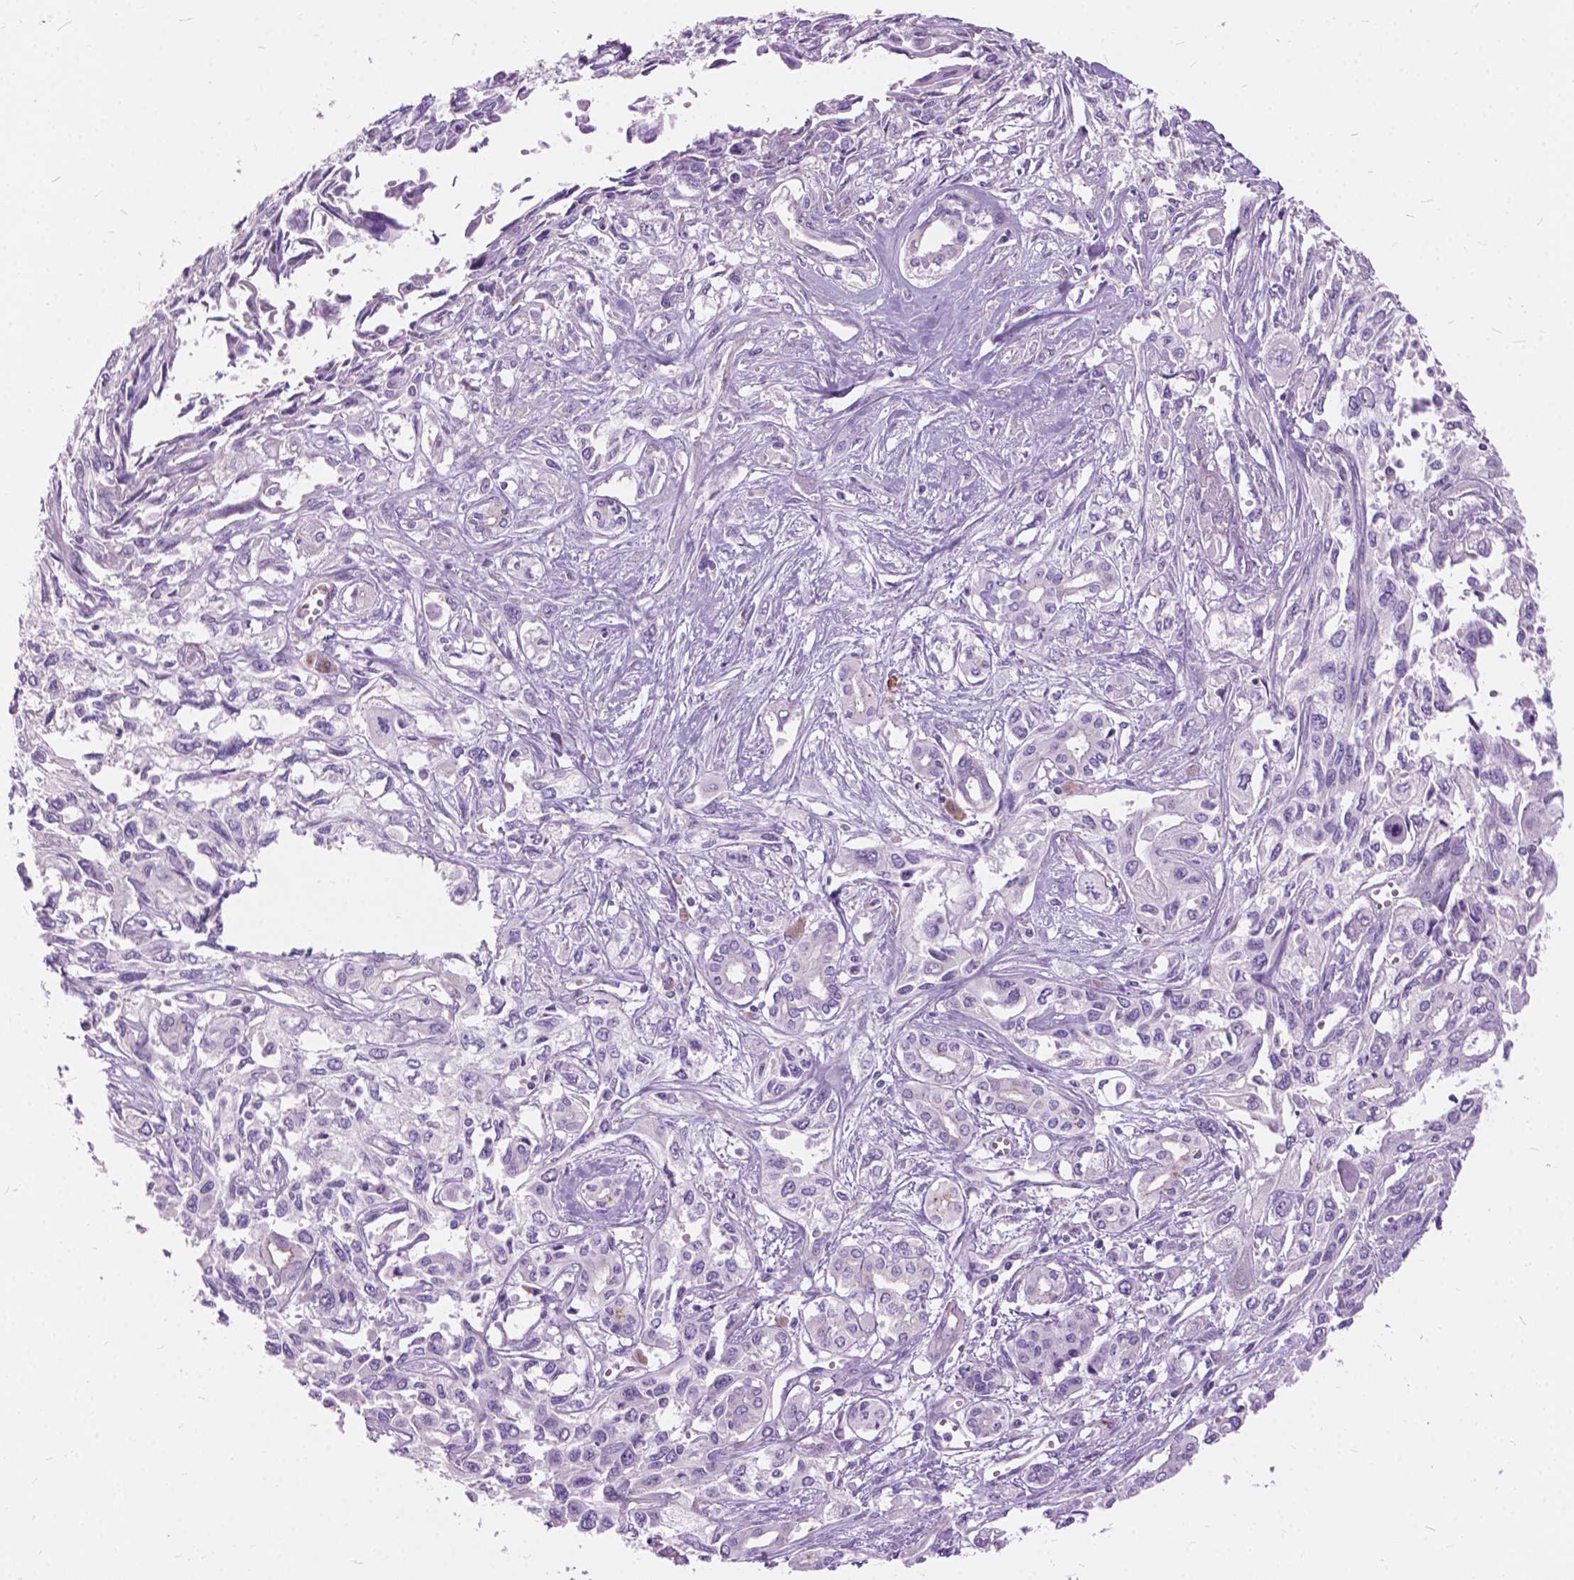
{"staining": {"intensity": "weak", "quantity": "<25%", "location": "cytoplasmic/membranous"}, "tissue": "pancreatic cancer", "cell_type": "Tumor cells", "image_type": "cancer", "snomed": [{"axis": "morphology", "description": "Adenocarcinoma, NOS"}, {"axis": "topography", "description": "Pancreas"}], "caption": "This image is of adenocarcinoma (pancreatic) stained with immunohistochemistry to label a protein in brown with the nuclei are counter-stained blue. There is no positivity in tumor cells.", "gene": "PRR35", "patient": {"sex": "female", "age": 55}}